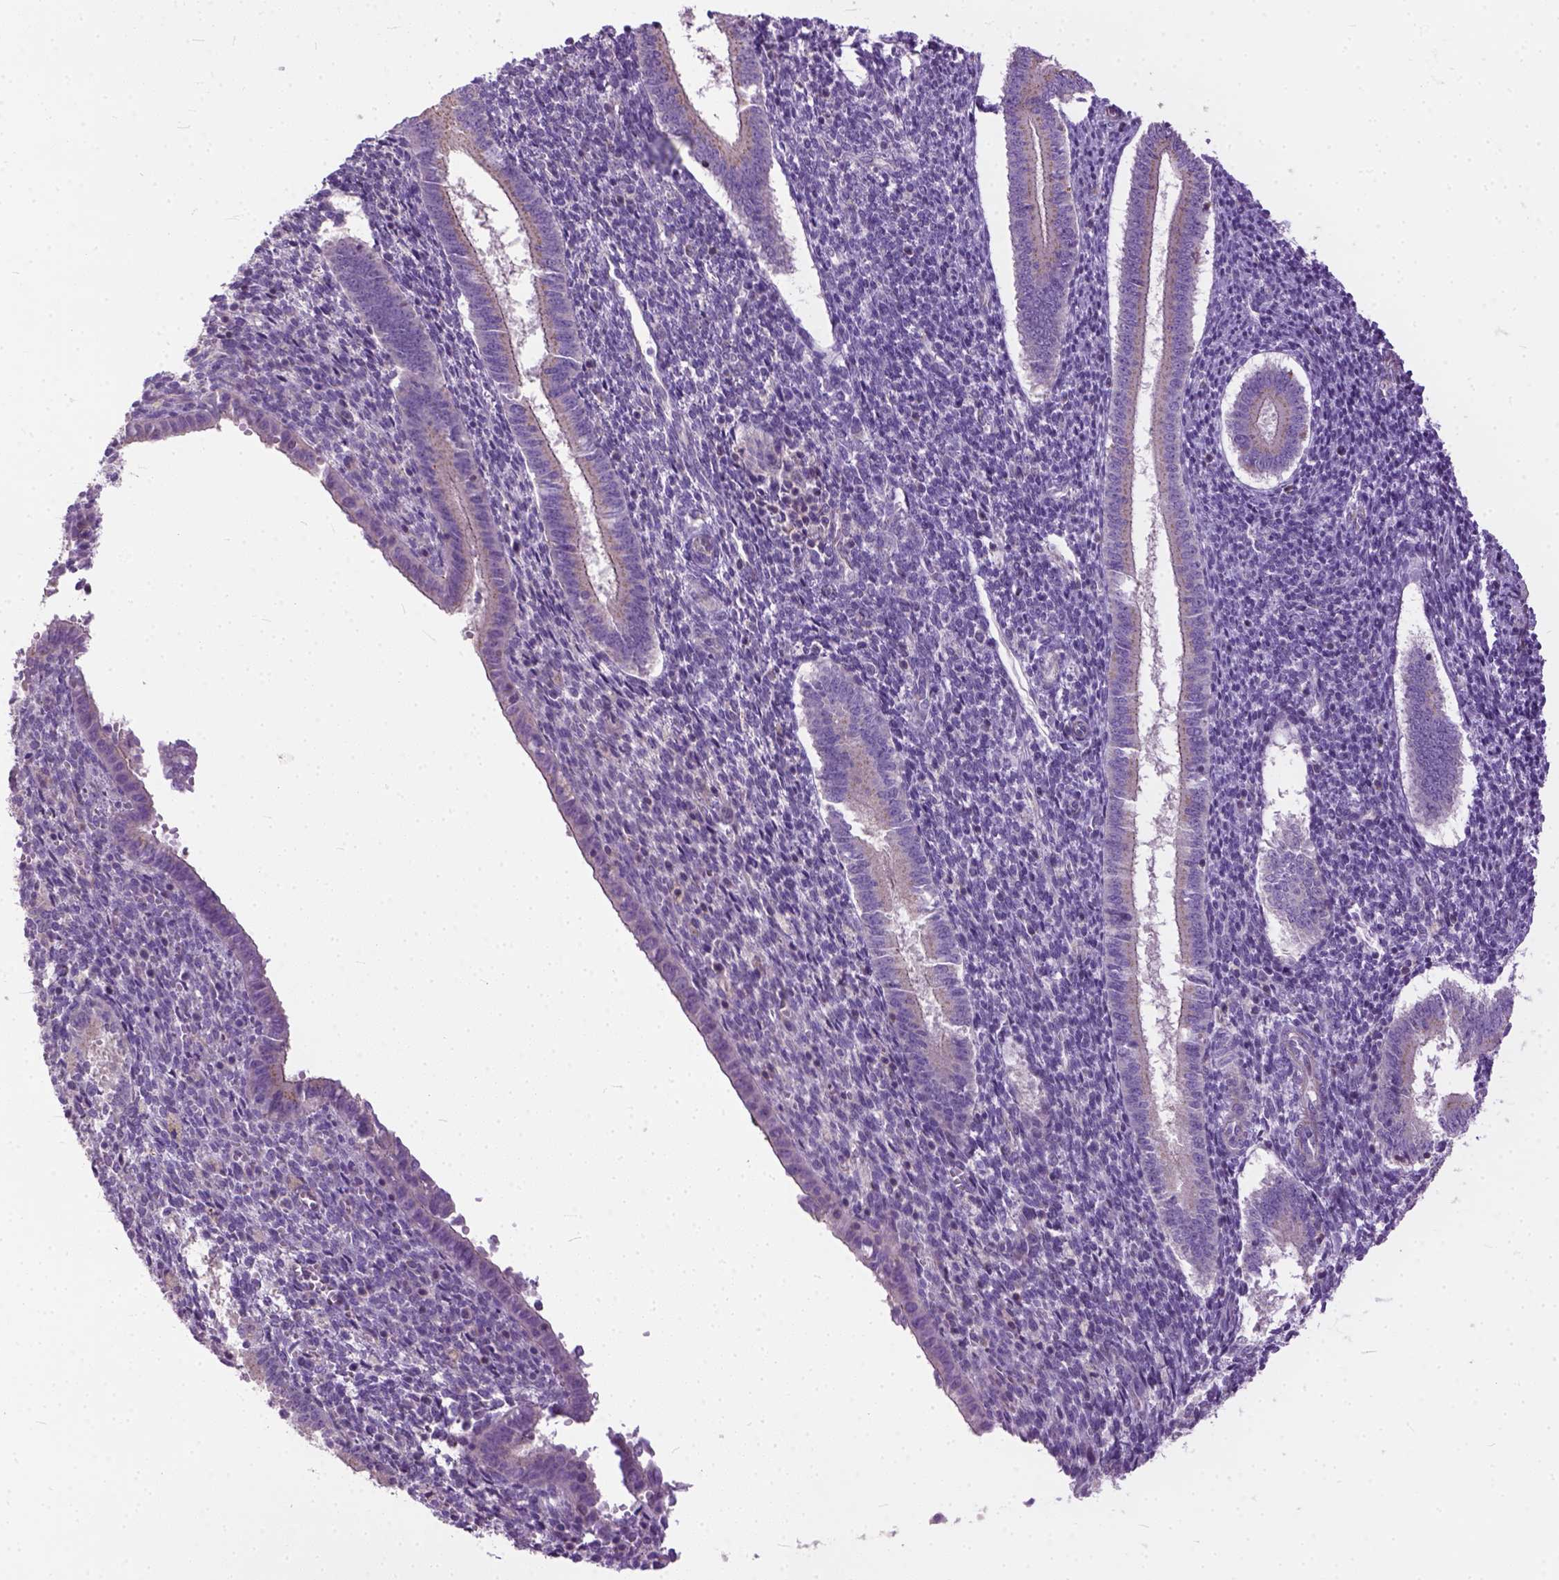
{"staining": {"intensity": "negative", "quantity": "none", "location": "none"}, "tissue": "endometrium", "cell_type": "Cells in endometrial stroma", "image_type": "normal", "snomed": [{"axis": "morphology", "description": "Normal tissue, NOS"}, {"axis": "topography", "description": "Endometrium"}], "caption": "This image is of benign endometrium stained with immunohistochemistry (IHC) to label a protein in brown with the nuclei are counter-stained blue. There is no positivity in cells in endometrial stroma. (Stains: DAB (3,3'-diaminobenzidine) IHC with hematoxylin counter stain, Microscopy: brightfield microscopy at high magnification).", "gene": "BANF2", "patient": {"sex": "female", "age": 25}}